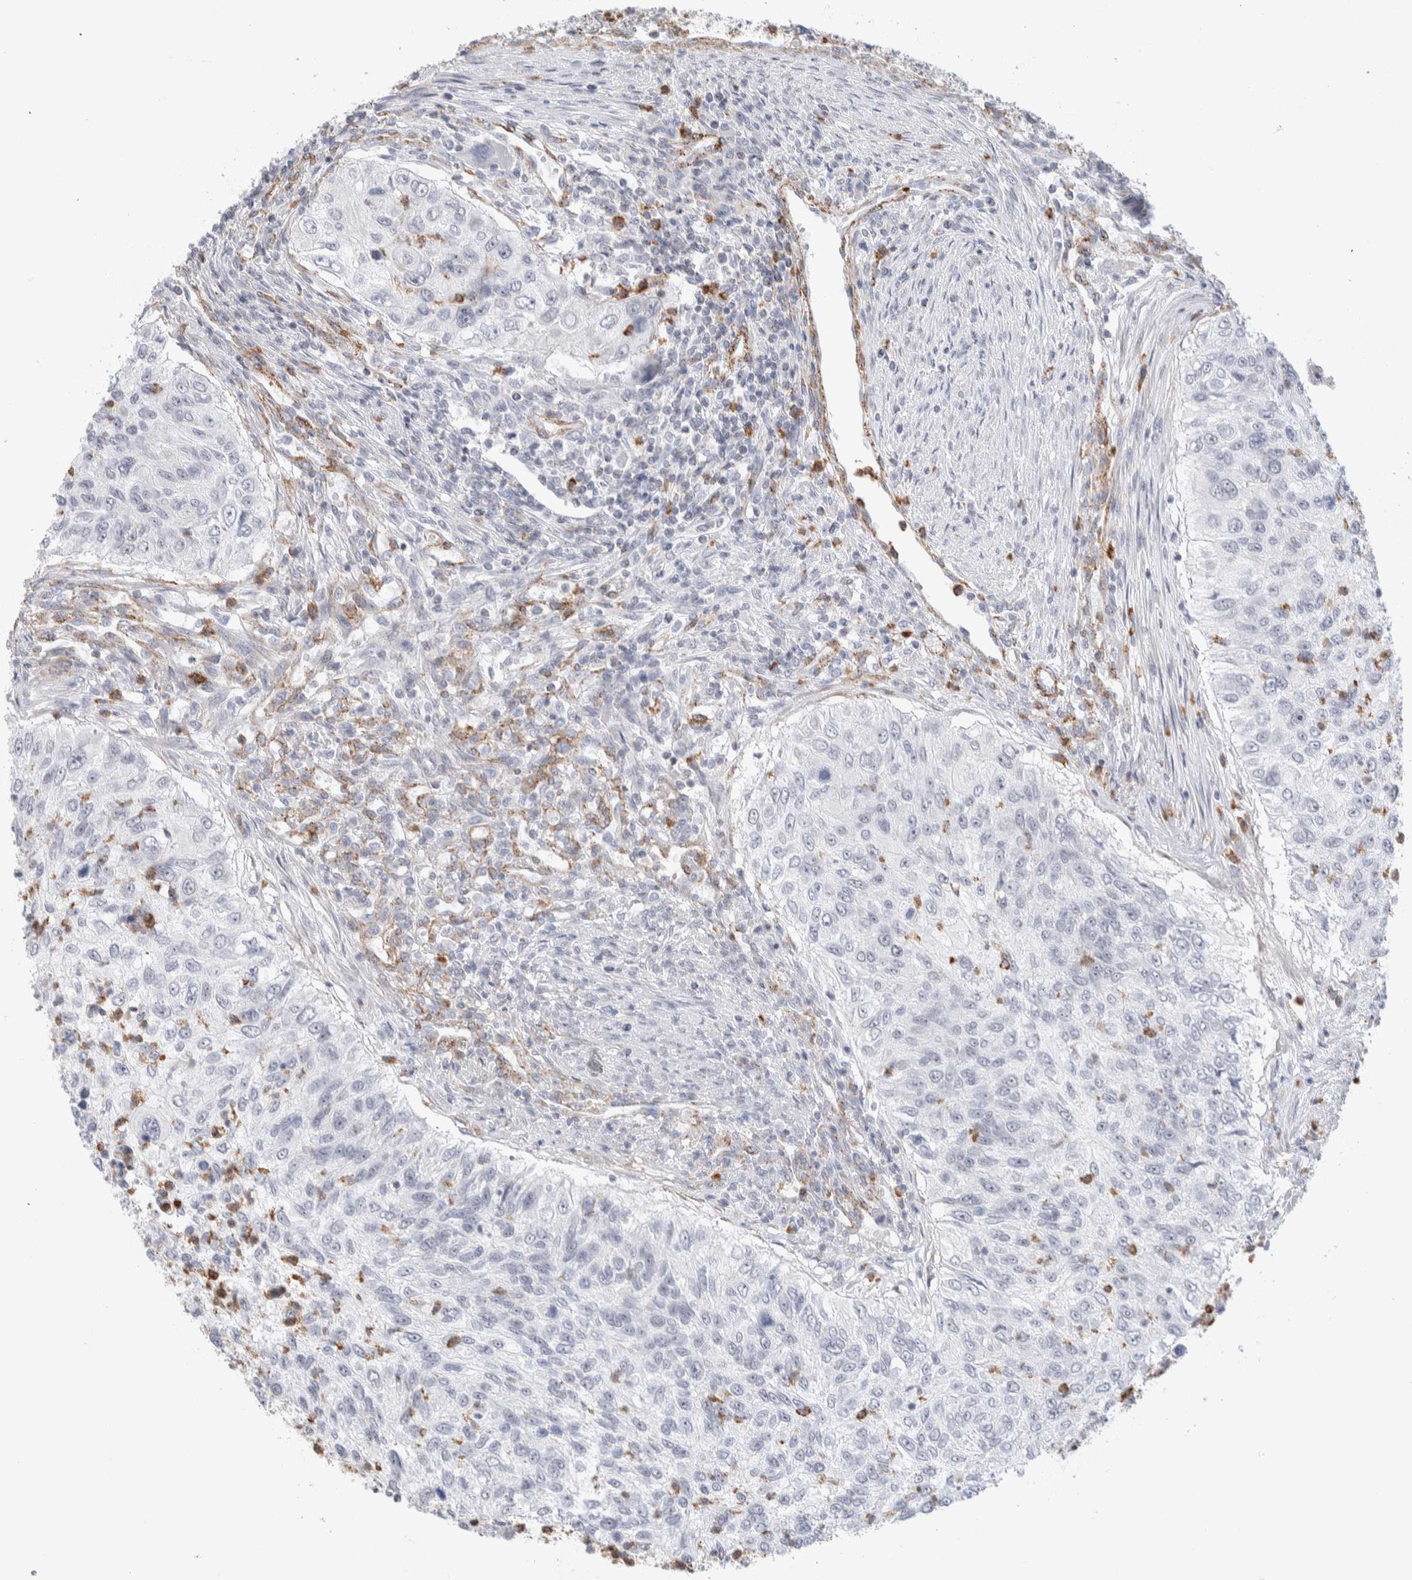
{"staining": {"intensity": "negative", "quantity": "none", "location": "none"}, "tissue": "urothelial cancer", "cell_type": "Tumor cells", "image_type": "cancer", "snomed": [{"axis": "morphology", "description": "Urothelial carcinoma, High grade"}, {"axis": "topography", "description": "Urinary bladder"}], "caption": "Human urothelial cancer stained for a protein using immunohistochemistry demonstrates no positivity in tumor cells.", "gene": "SEPTIN4", "patient": {"sex": "female", "age": 60}}